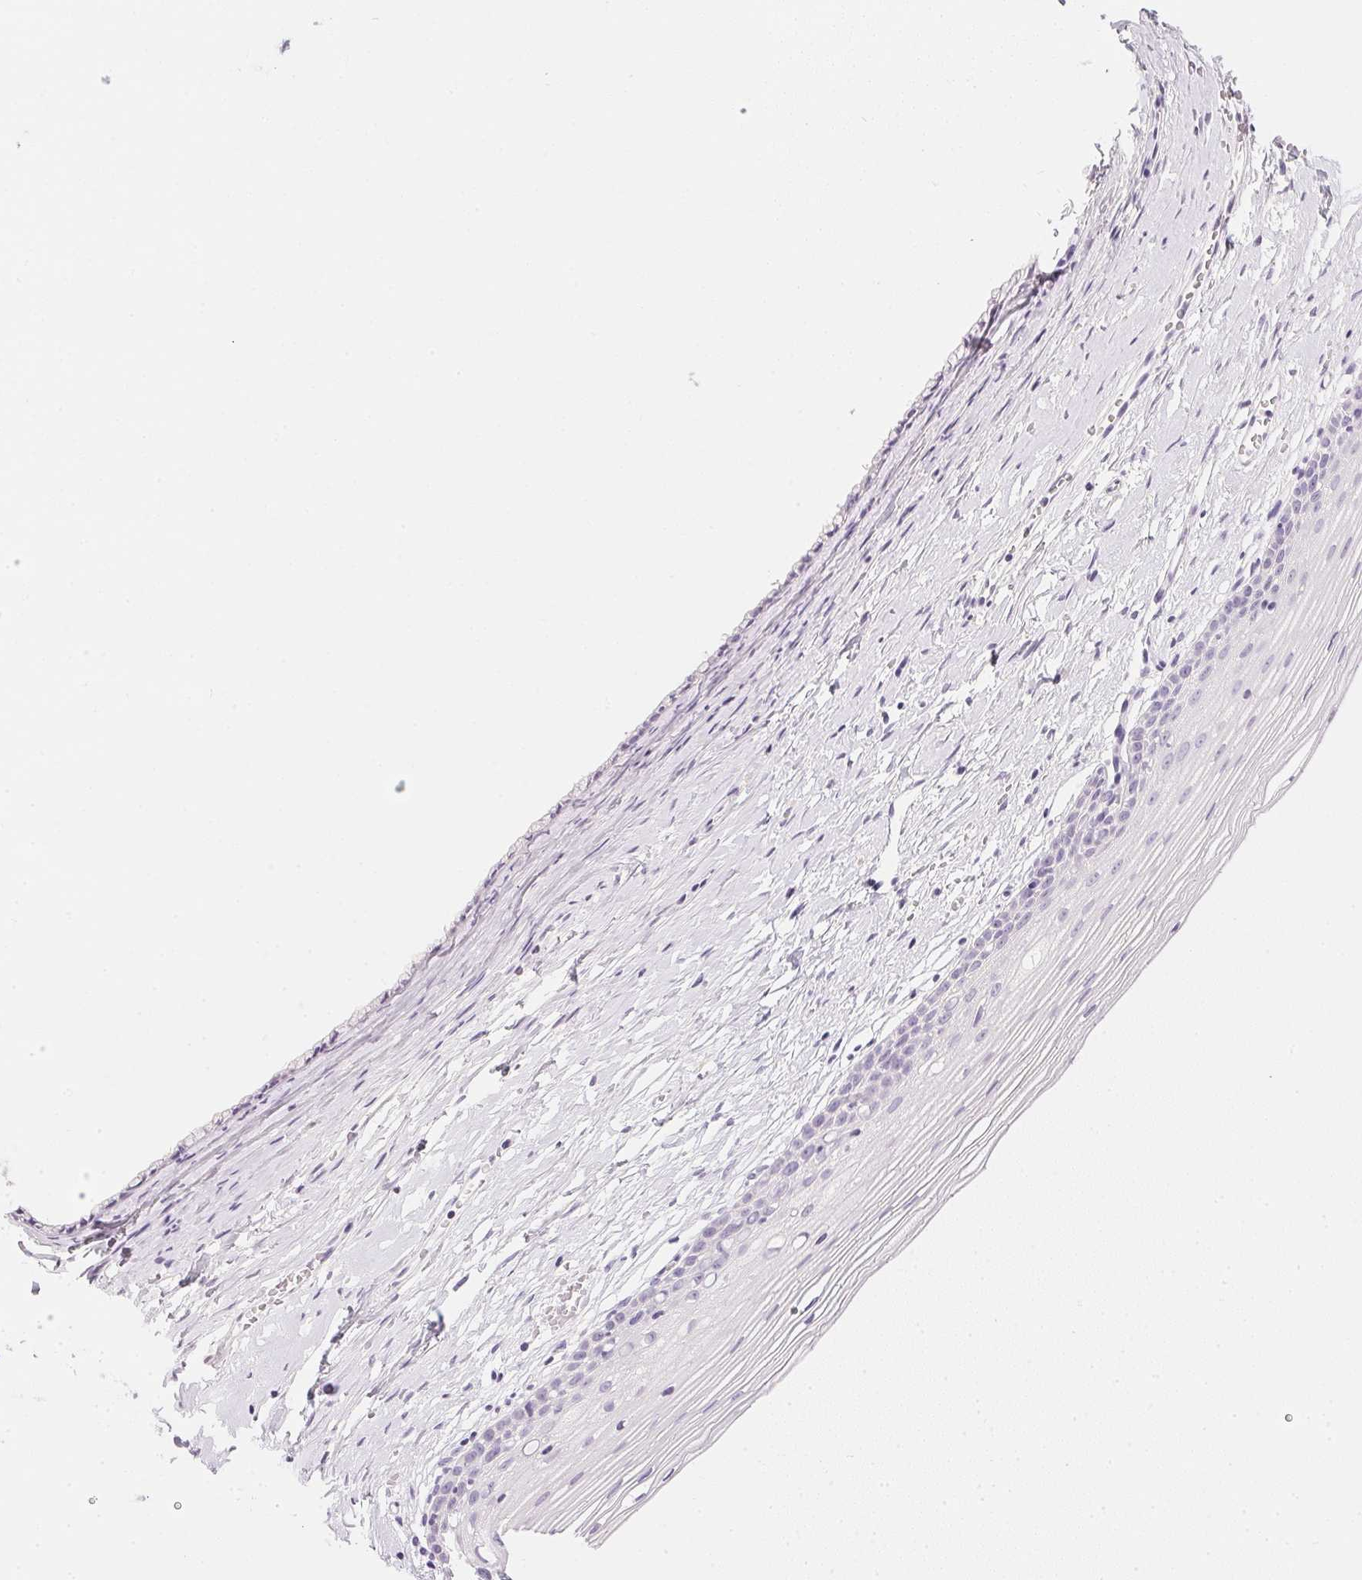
{"staining": {"intensity": "negative", "quantity": "none", "location": "none"}, "tissue": "cervix", "cell_type": "Glandular cells", "image_type": "normal", "snomed": [{"axis": "morphology", "description": "Normal tissue, NOS"}, {"axis": "topography", "description": "Cervix"}], "caption": "Immunohistochemistry (IHC) photomicrograph of normal cervix: human cervix stained with DAB (3,3'-diaminobenzidine) shows no significant protein expression in glandular cells.", "gene": "PPY", "patient": {"sex": "female", "age": 40}}